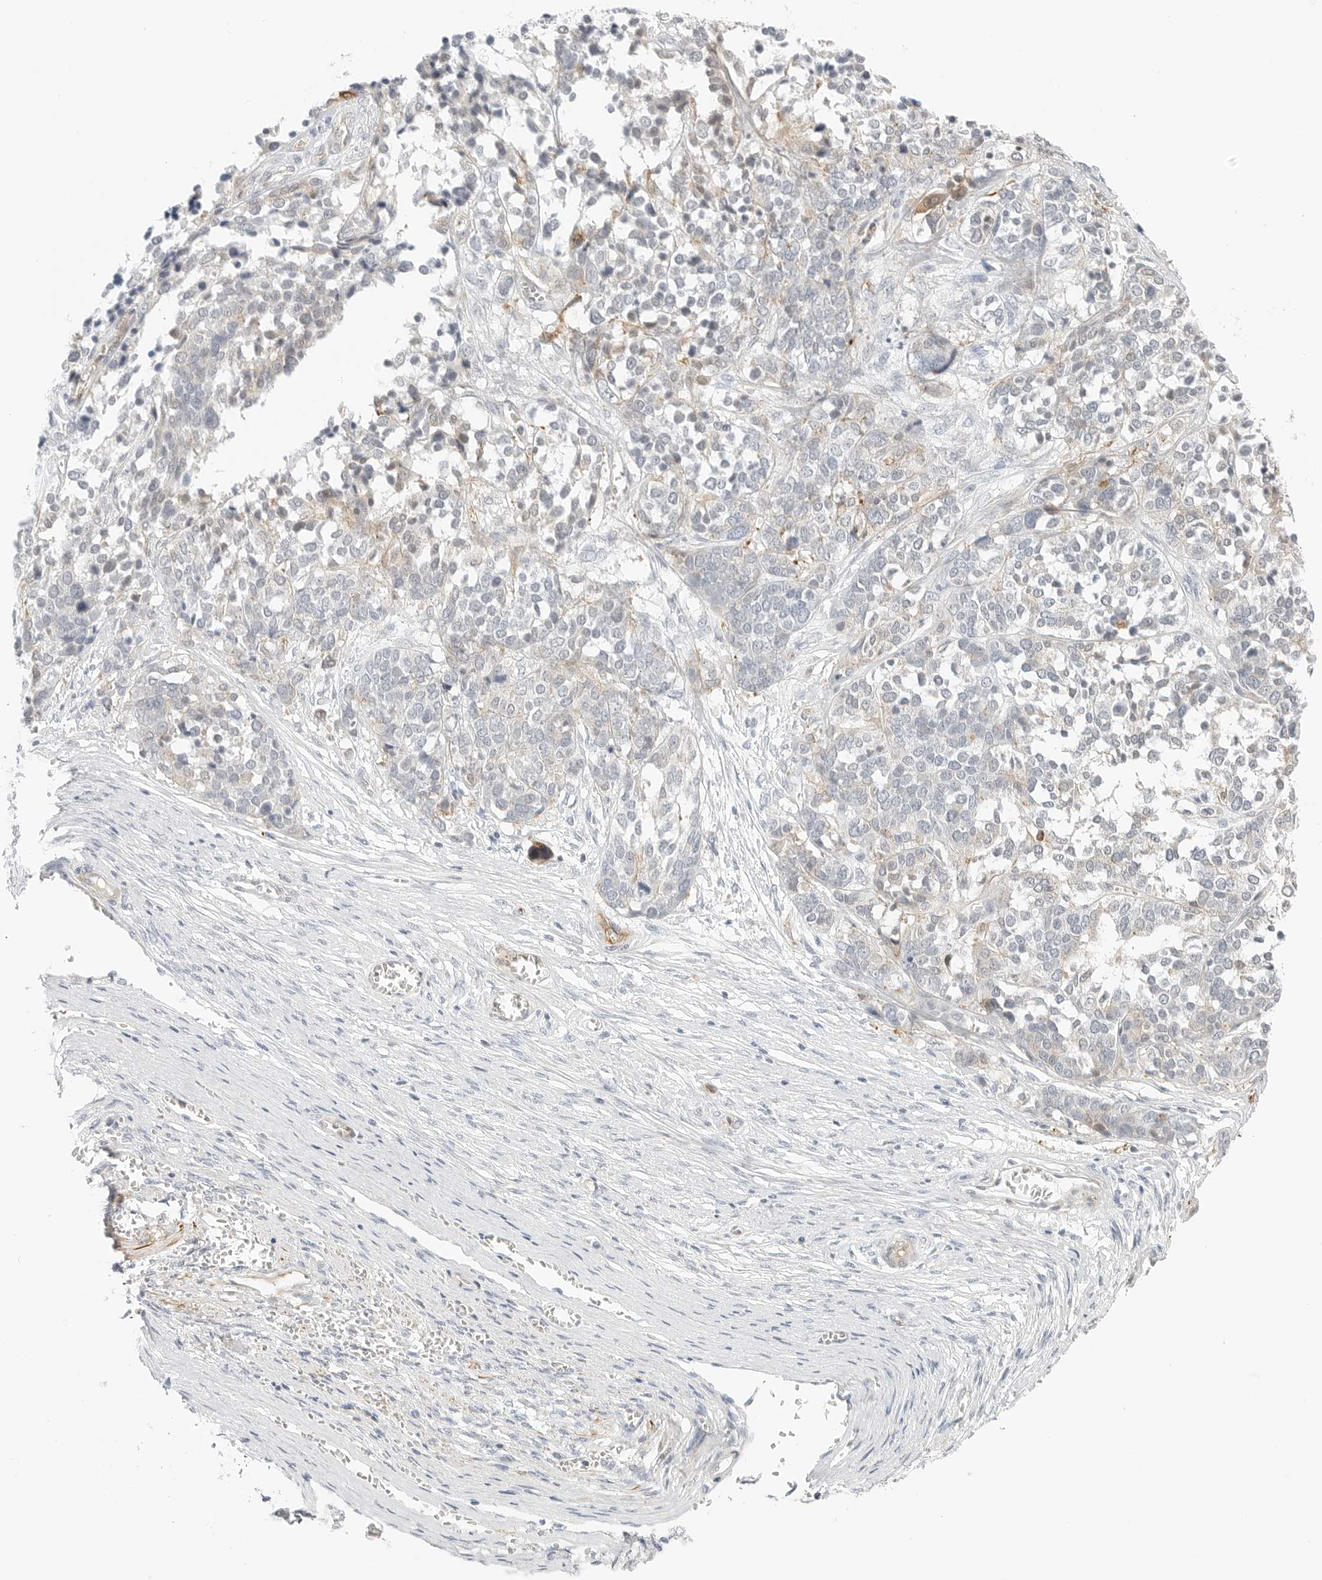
{"staining": {"intensity": "negative", "quantity": "none", "location": "none"}, "tissue": "ovarian cancer", "cell_type": "Tumor cells", "image_type": "cancer", "snomed": [{"axis": "morphology", "description": "Cystadenocarcinoma, serous, NOS"}, {"axis": "topography", "description": "Ovary"}], "caption": "Tumor cells are negative for brown protein staining in ovarian cancer.", "gene": "IQCC", "patient": {"sex": "female", "age": 44}}